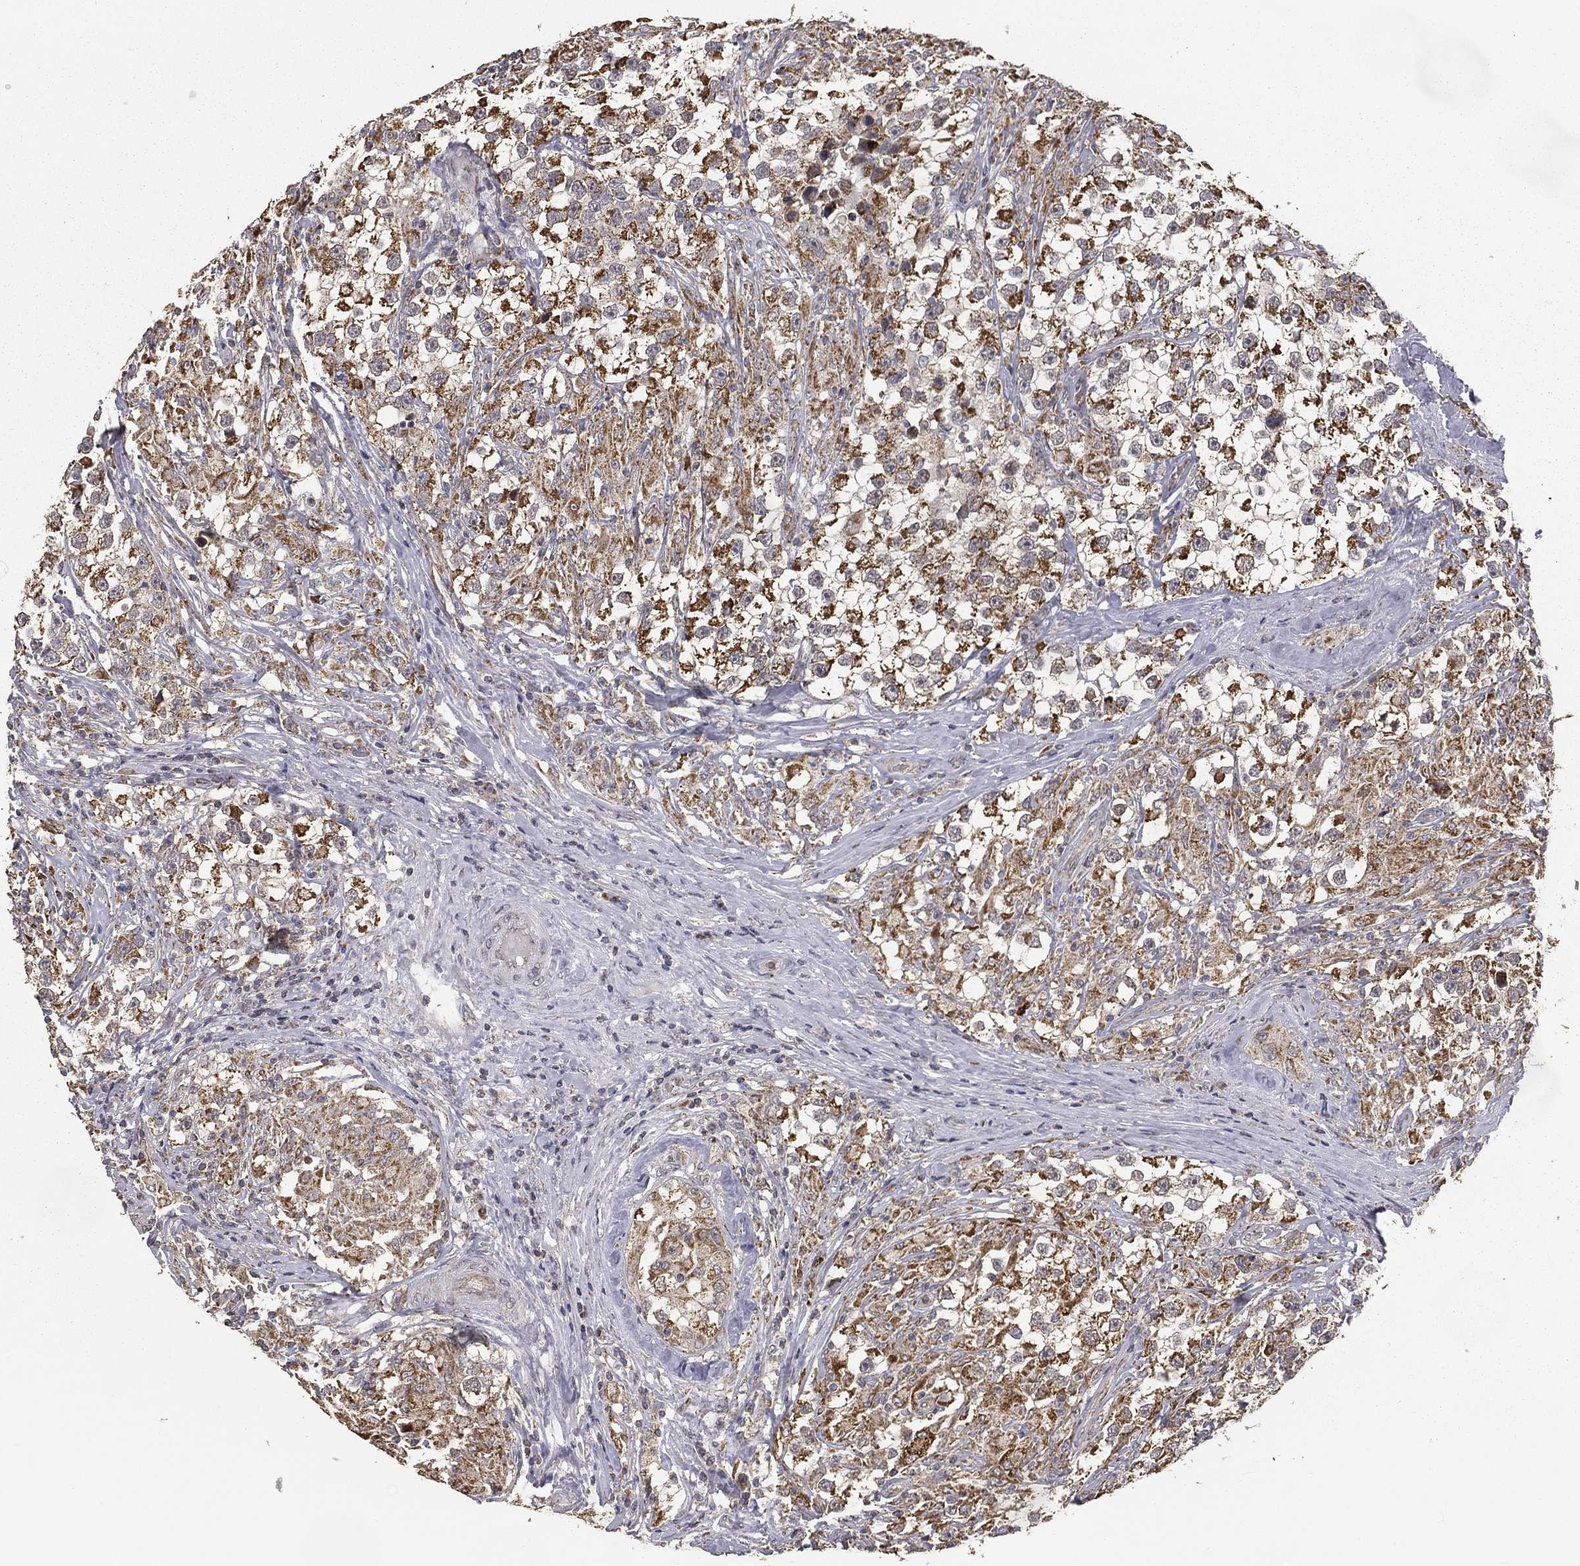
{"staining": {"intensity": "moderate", "quantity": ">75%", "location": "cytoplasmic/membranous"}, "tissue": "testis cancer", "cell_type": "Tumor cells", "image_type": "cancer", "snomed": [{"axis": "morphology", "description": "Seminoma, NOS"}, {"axis": "topography", "description": "Testis"}], "caption": "Testis cancer (seminoma) tissue shows moderate cytoplasmic/membranous positivity in approximately >75% of tumor cells", "gene": "MRPL46", "patient": {"sex": "male", "age": 46}}